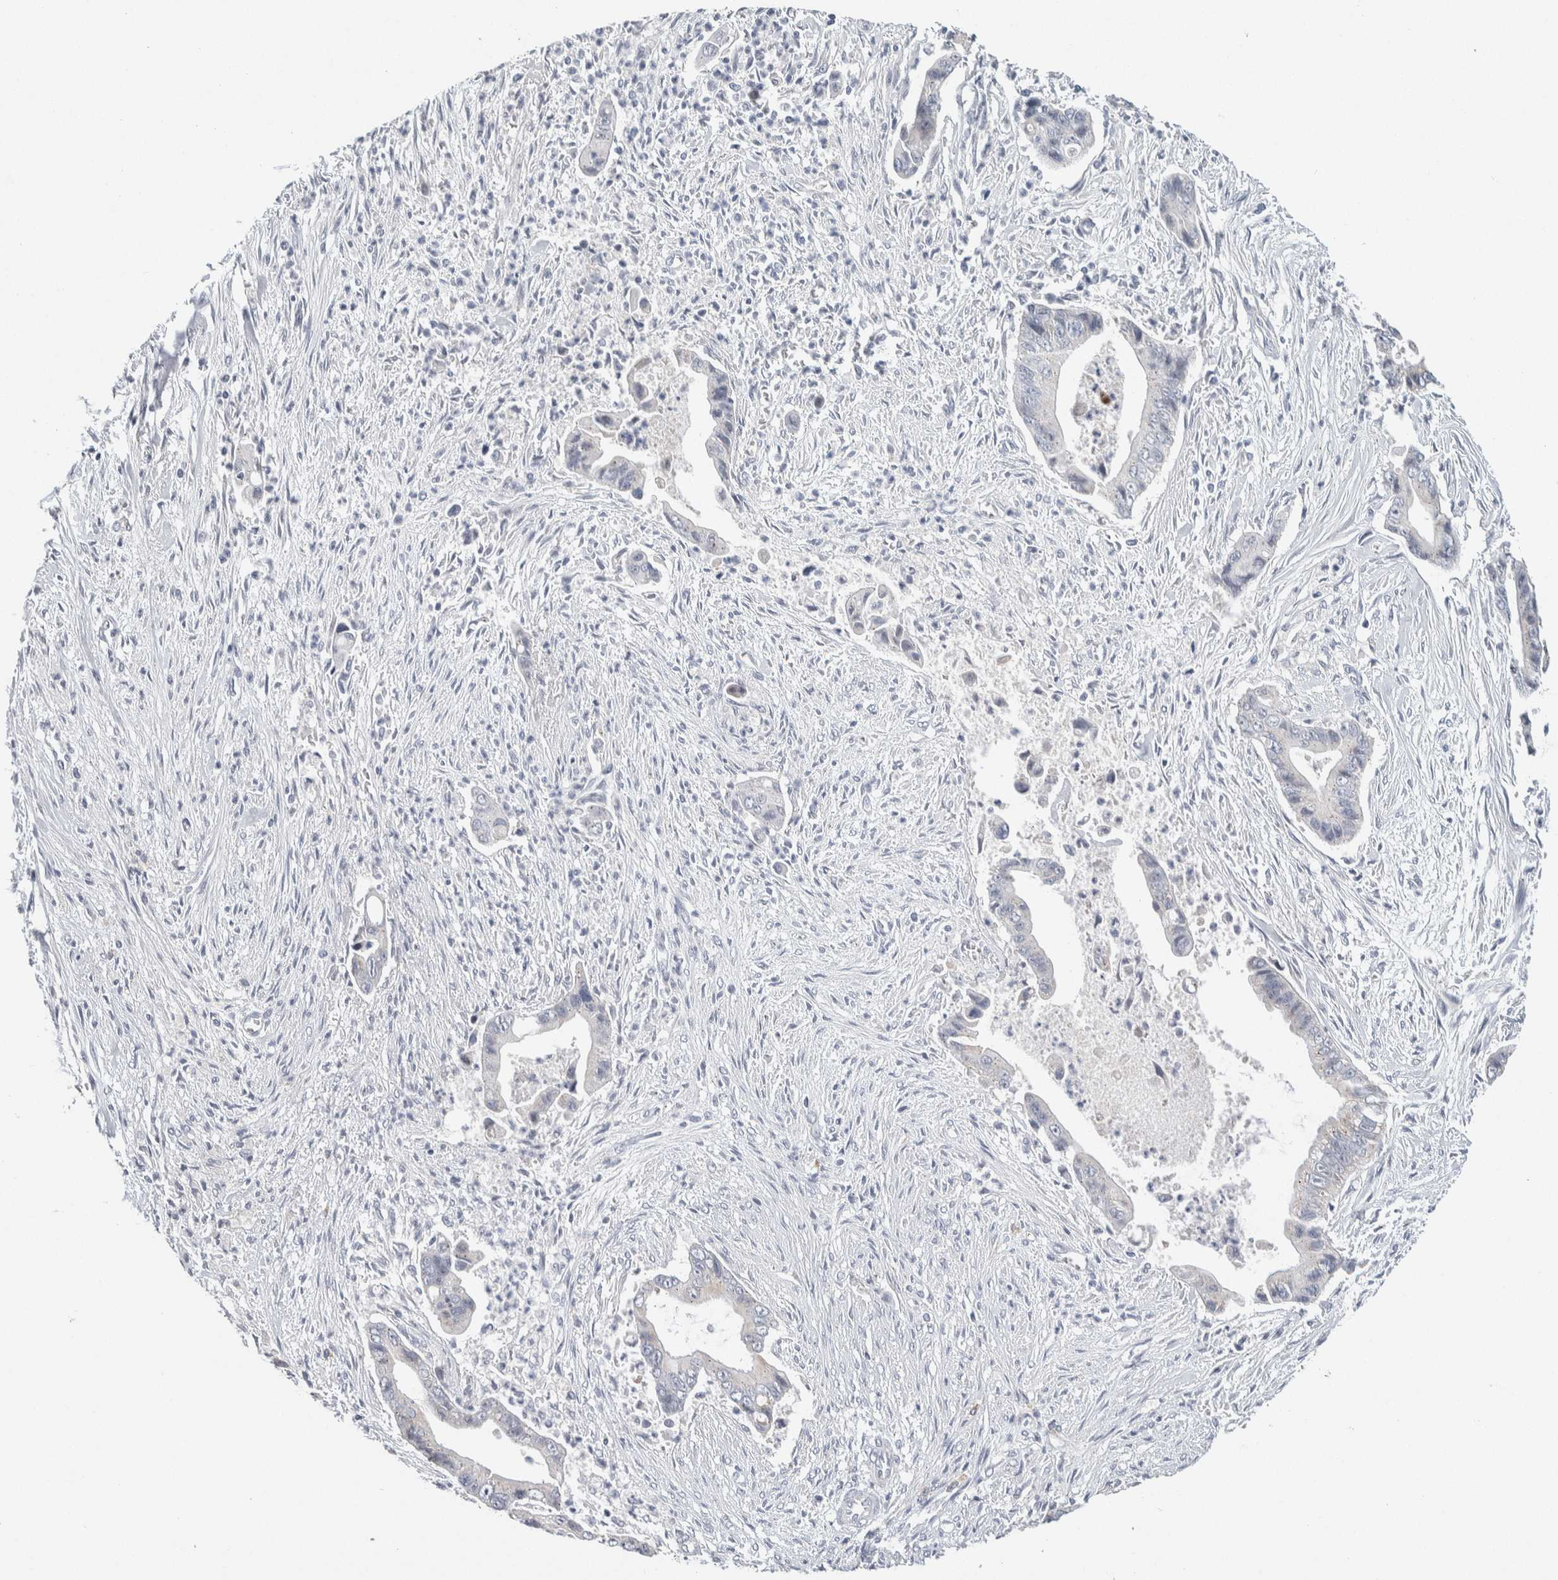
{"staining": {"intensity": "negative", "quantity": "none", "location": "none"}, "tissue": "liver cancer", "cell_type": "Tumor cells", "image_type": "cancer", "snomed": [{"axis": "morphology", "description": "Cholangiocarcinoma"}, {"axis": "topography", "description": "Liver"}], "caption": "Immunohistochemistry (IHC) of human cholangiocarcinoma (liver) exhibits no expression in tumor cells. (Brightfield microscopy of DAB immunohistochemistry (IHC) at high magnification).", "gene": "SCN2A", "patient": {"sex": "female", "age": 55}}